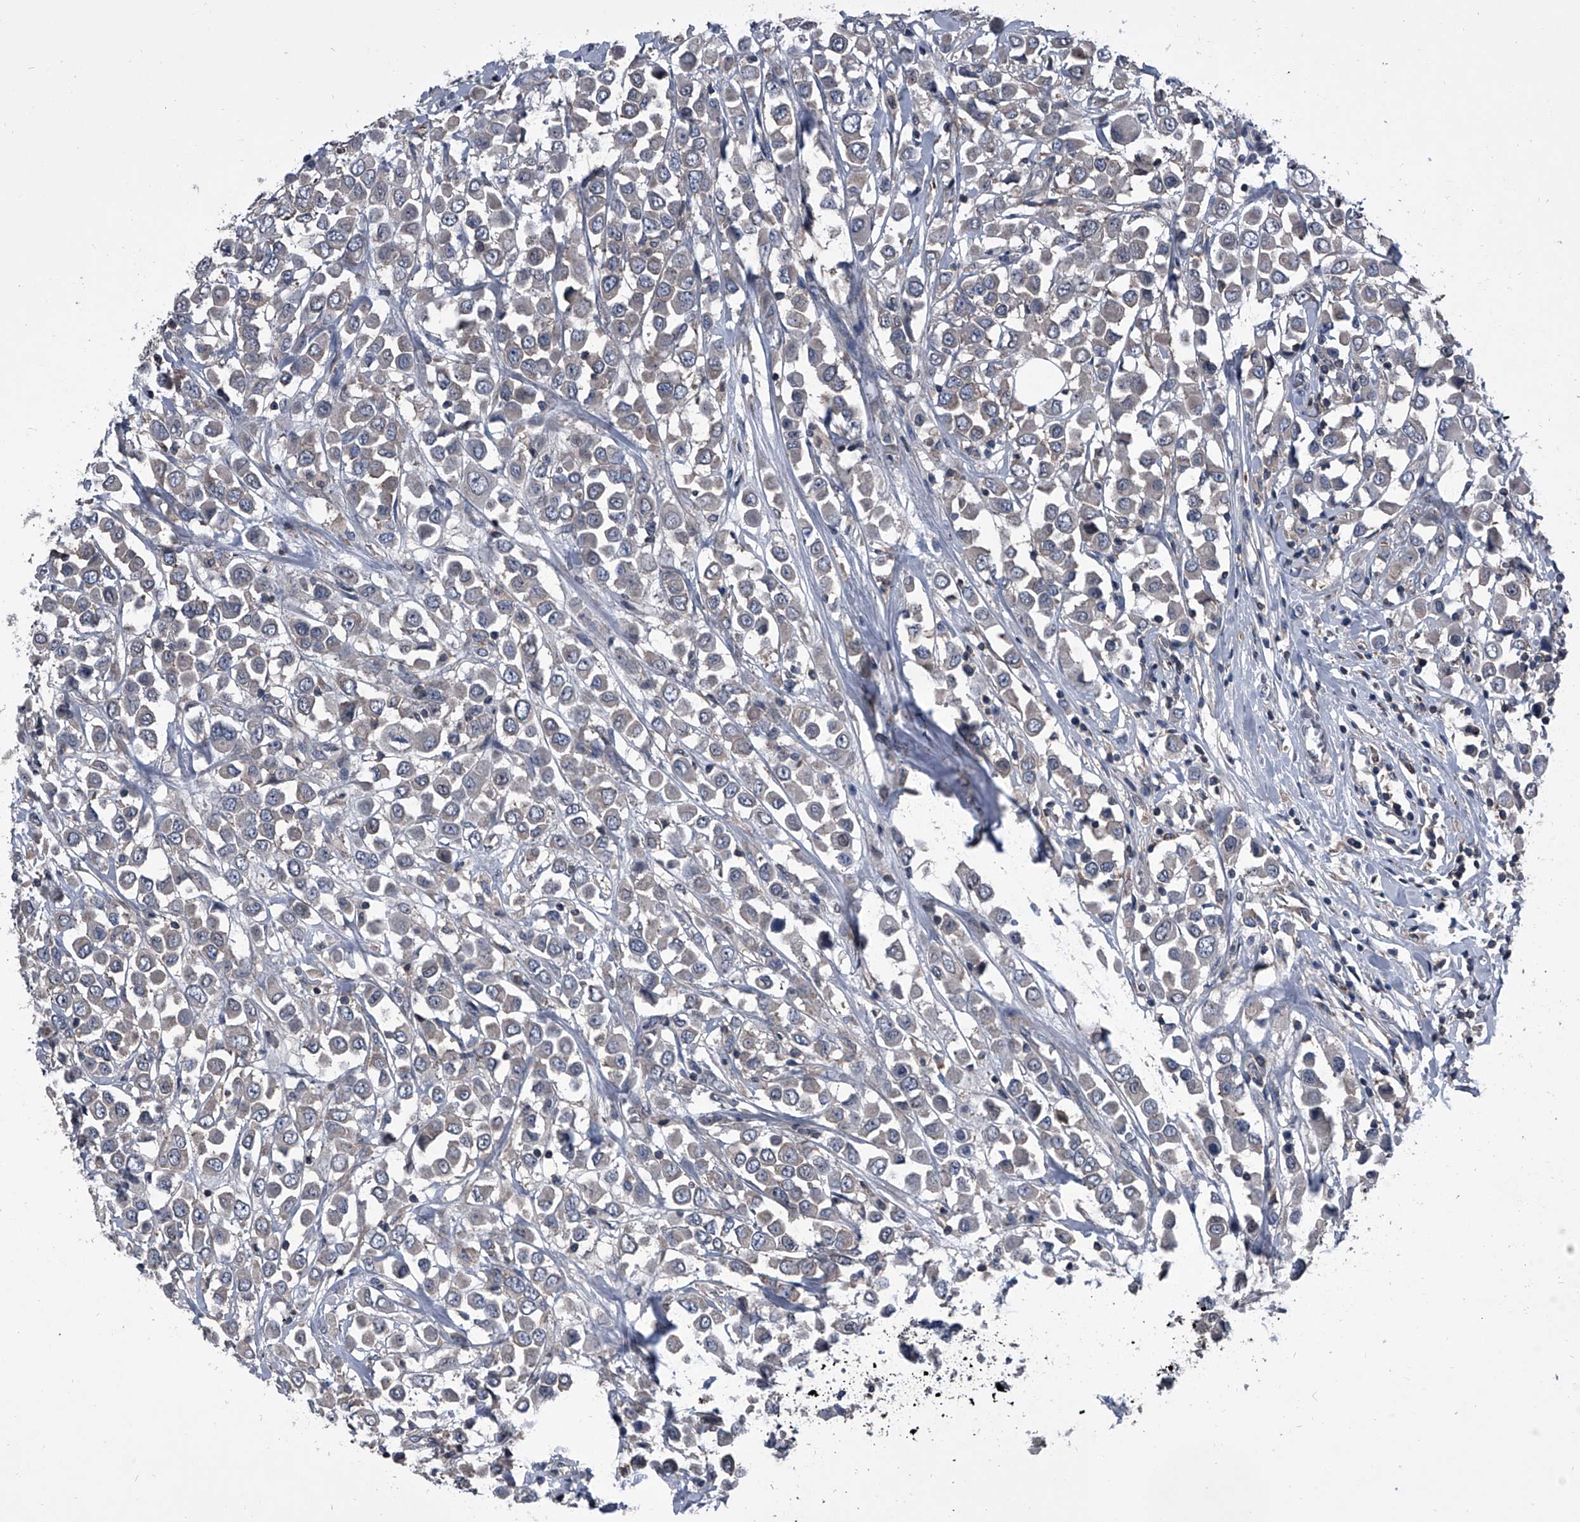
{"staining": {"intensity": "negative", "quantity": "none", "location": "none"}, "tissue": "breast cancer", "cell_type": "Tumor cells", "image_type": "cancer", "snomed": [{"axis": "morphology", "description": "Duct carcinoma"}, {"axis": "topography", "description": "Breast"}], "caption": "Tumor cells are negative for protein expression in human breast cancer.", "gene": "PIP5K1A", "patient": {"sex": "female", "age": 61}}